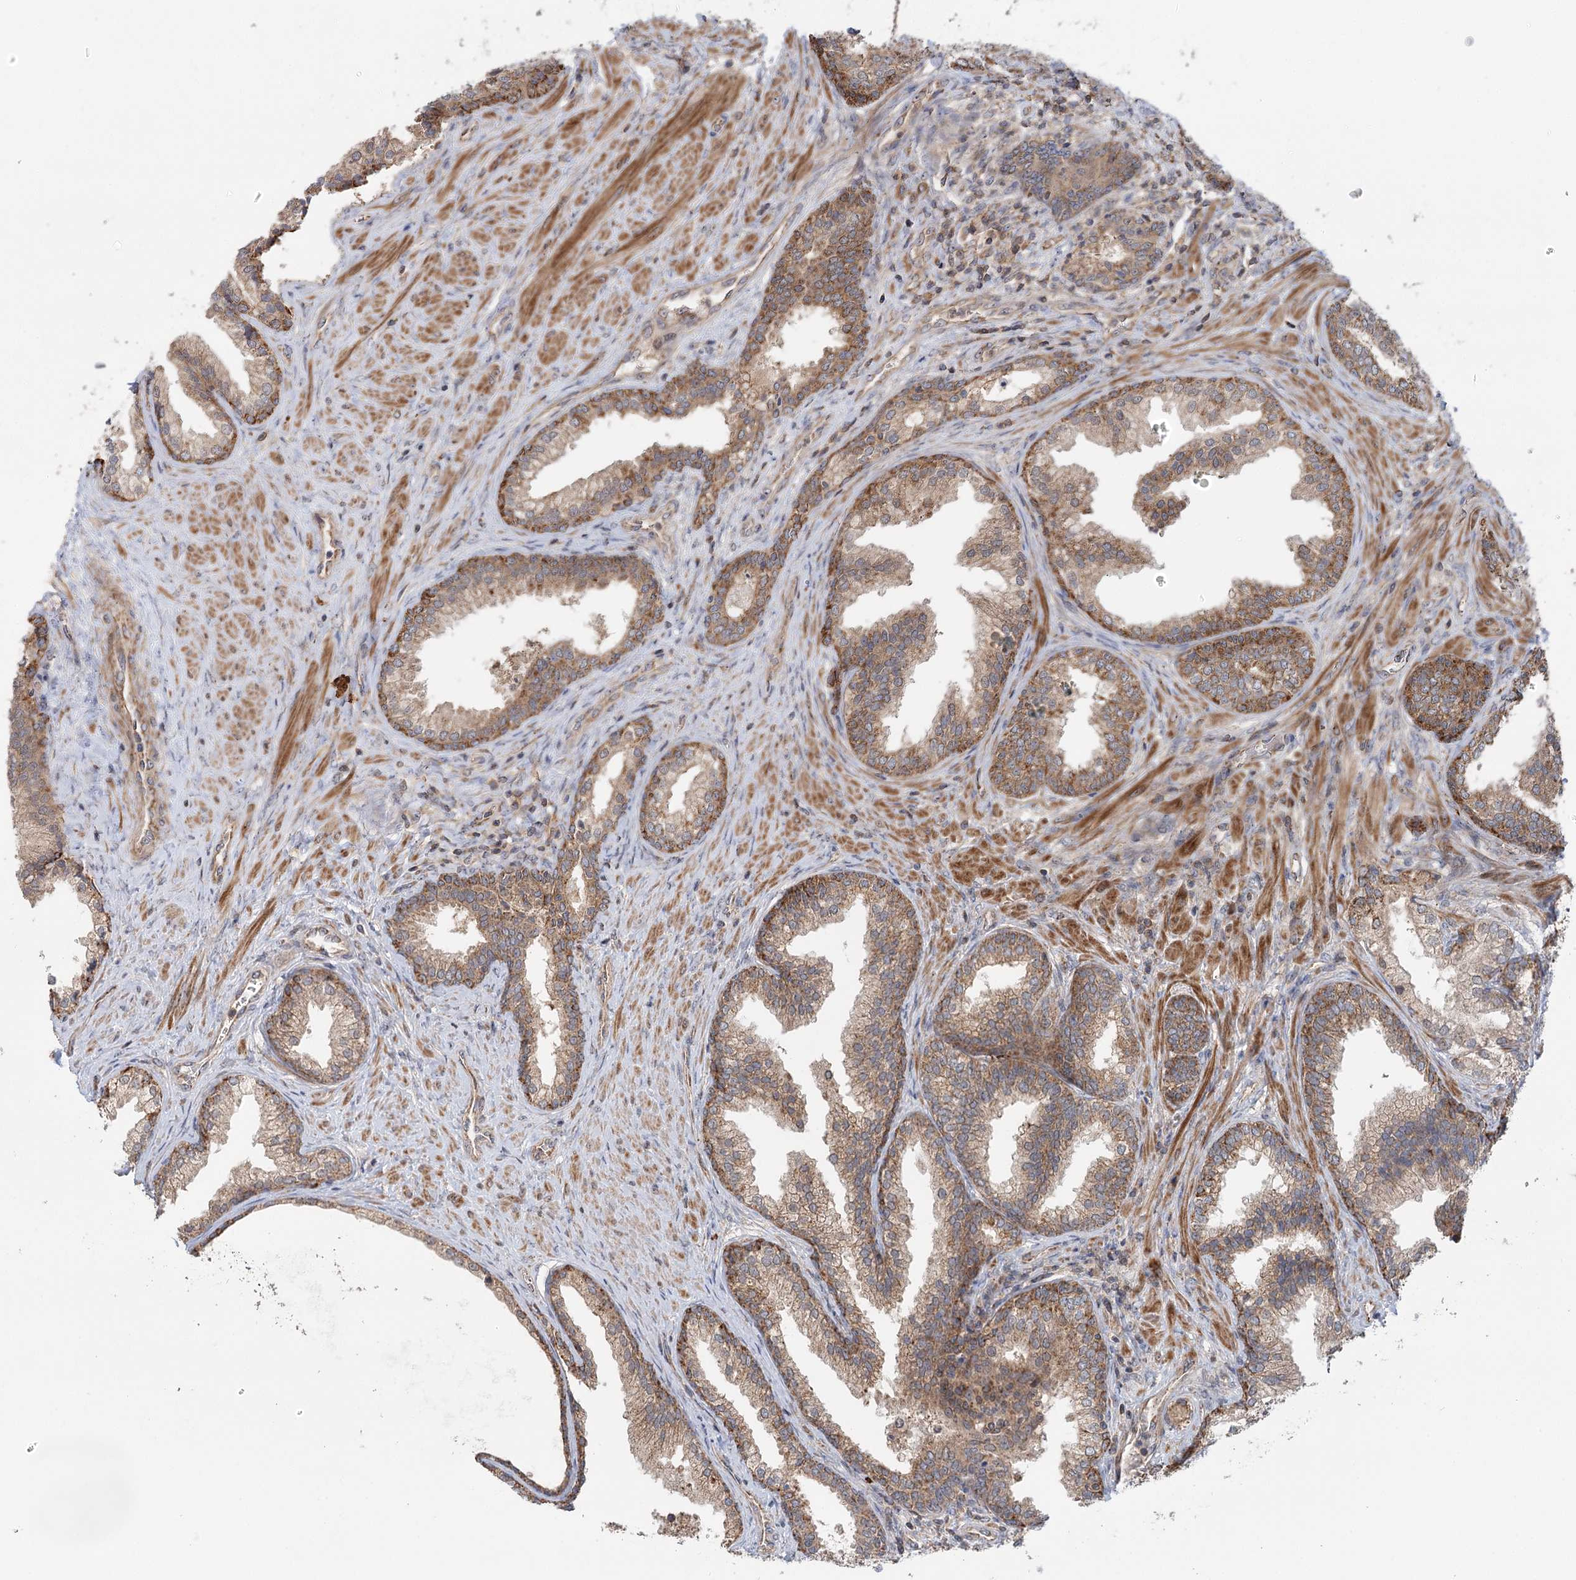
{"staining": {"intensity": "moderate", "quantity": ">75%", "location": "cytoplasmic/membranous"}, "tissue": "prostate", "cell_type": "Glandular cells", "image_type": "normal", "snomed": [{"axis": "morphology", "description": "Normal tissue, NOS"}, {"axis": "topography", "description": "Prostate"}], "caption": "This image demonstrates immunohistochemistry (IHC) staining of benign prostate, with medium moderate cytoplasmic/membranous positivity in approximately >75% of glandular cells.", "gene": "ENSG00000273217", "patient": {"sex": "male", "age": 76}}